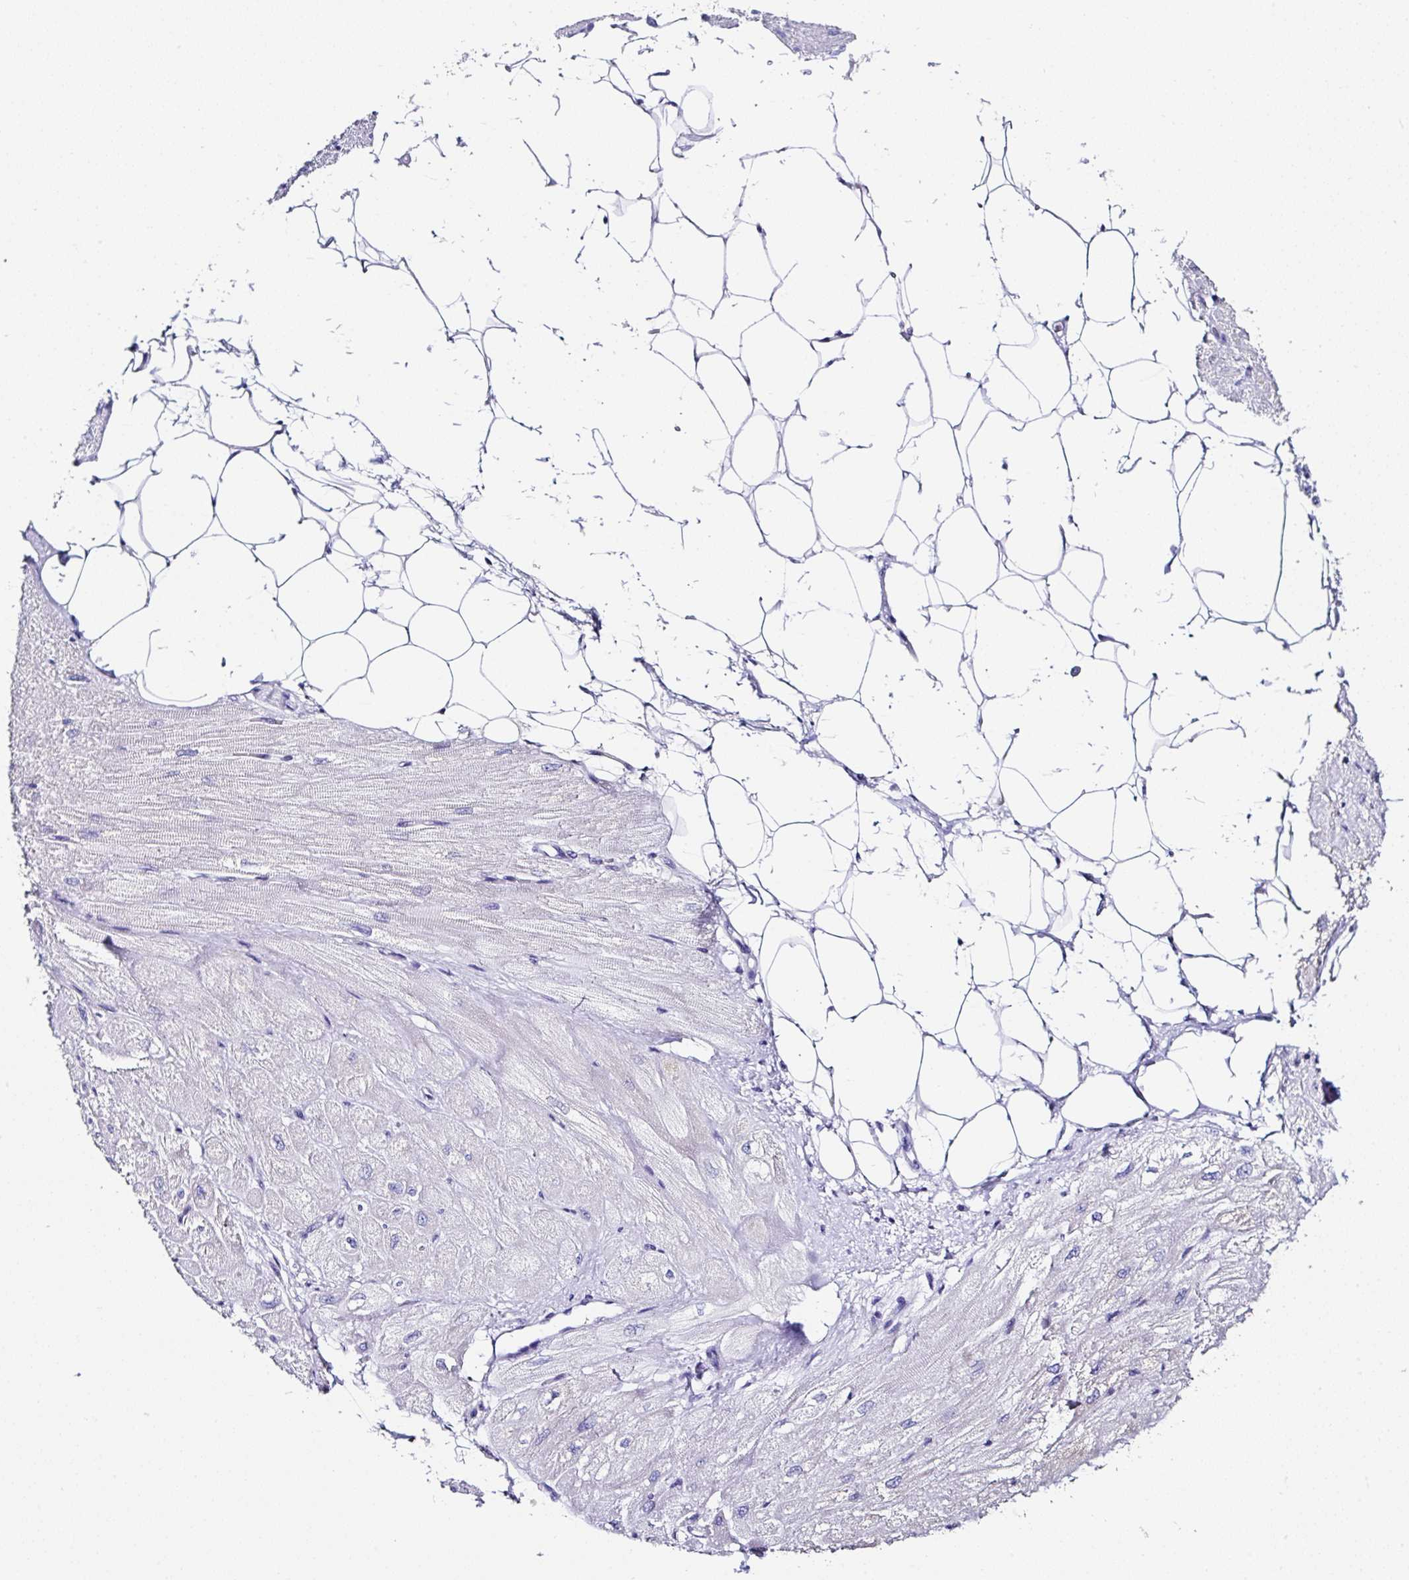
{"staining": {"intensity": "weak", "quantity": "25%-75%", "location": "cytoplasmic/membranous"}, "tissue": "heart muscle", "cell_type": "Cardiomyocytes", "image_type": "normal", "snomed": [{"axis": "morphology", "description": "Normal tissue, NOS"}, {"axis": "topography", "description": "Heart"}], "caption": "A brown stain shows weak cytoplasmic/membranous positivity of a protein in cardiomyocytes of benign human heart muscle.", "gene": "UGT3A1", "patient": {"sex": "male", "age": 62}}